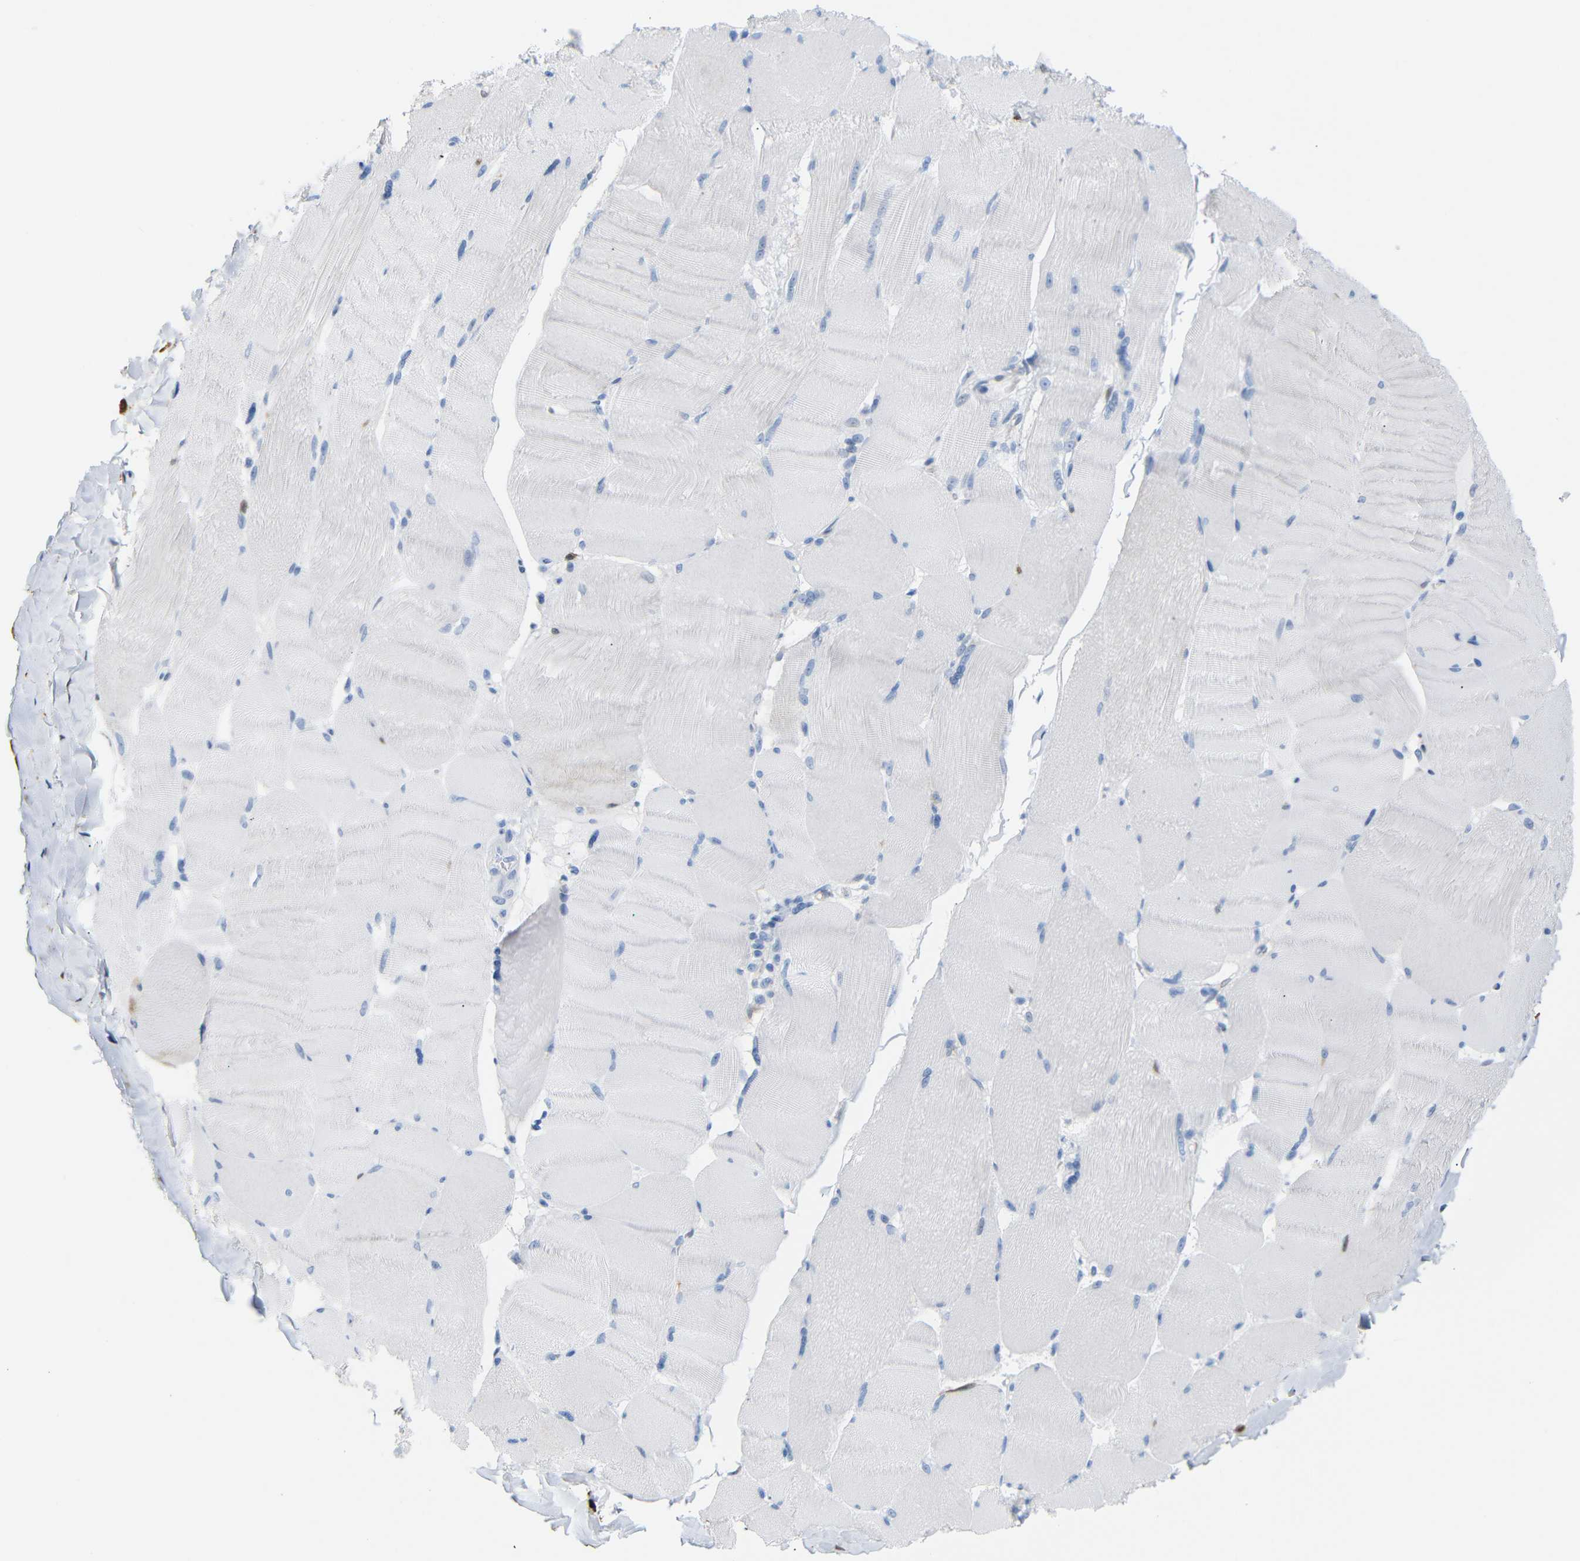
{"staining": {"intensity": "negative", "quantity": "none", "location": "none"}, "tissue": "skeletal muscle", "cell_type": "Myocytes", "image_type": "normal", "snomed": [{"axis": "morphology", "description": "Normal tissue, NOS"}, {"axis": "topography", "description": "Skin"}, {"axis": "topography", "description": "Skeletal muscle"}], "caption": "This is an immunohistochemistry photomicrograph of unremarkable human skeletal muscle. There is no positivity in myocytes.", "gene": "MT1A", "patient": {"sex": "male", "age": 83}}